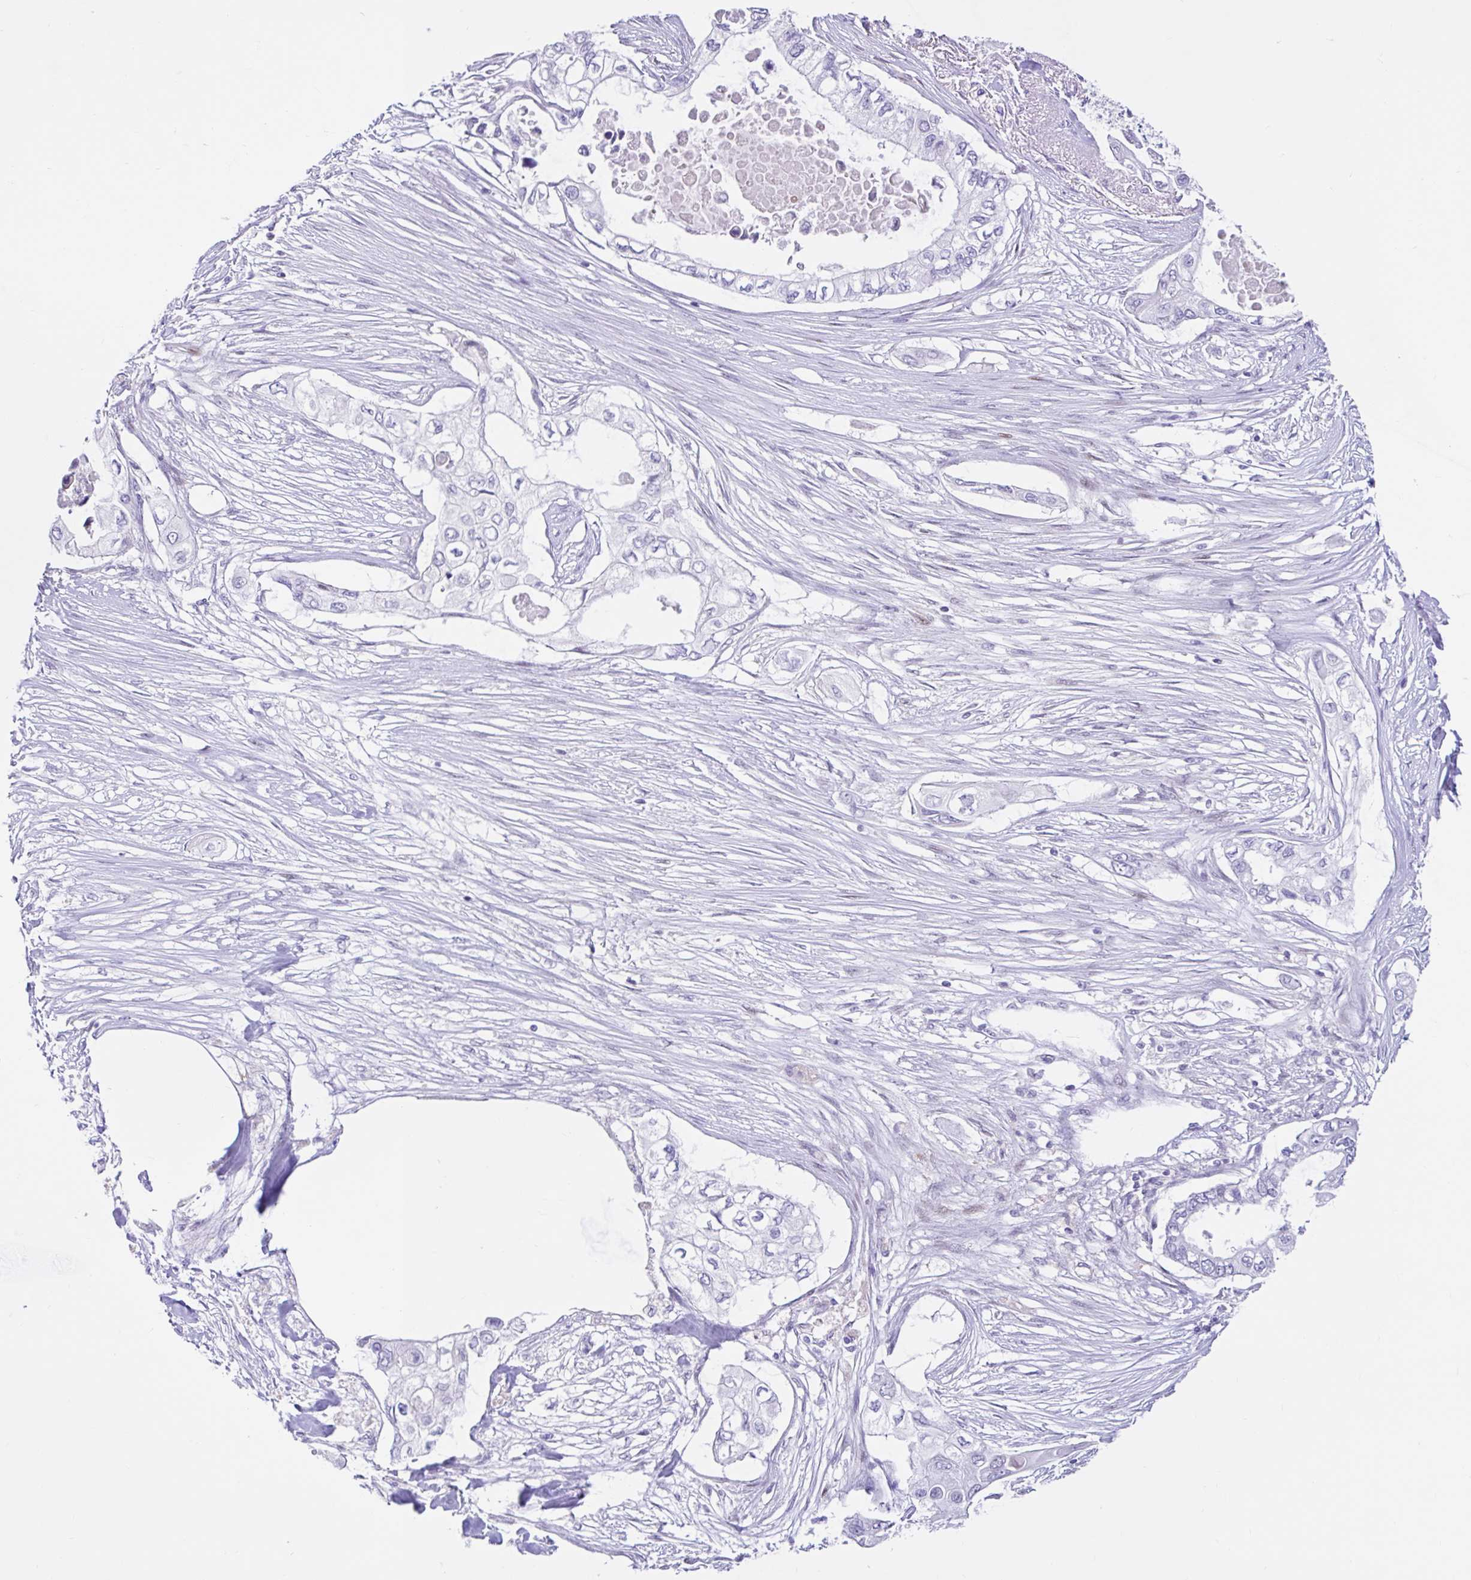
{"staining": {"intensity": "negative", "quantity": "none", "location": "none"}, "tissue": "pancreatic cancer", "cell_type": "Tumor cells", "image_type": "cancer", "snomed": [{"axis": "morphology", "description": "Adenocarcinoma, NOS"}, {"axis": "topography", "description": "Pancreas"}], "caption": "The image demonstrates no significant positivity in tumor cells of adenocarcinoma (pancreatic).", "gene": "NHLH2", "patient": {"sex": "female", "age": 63}}